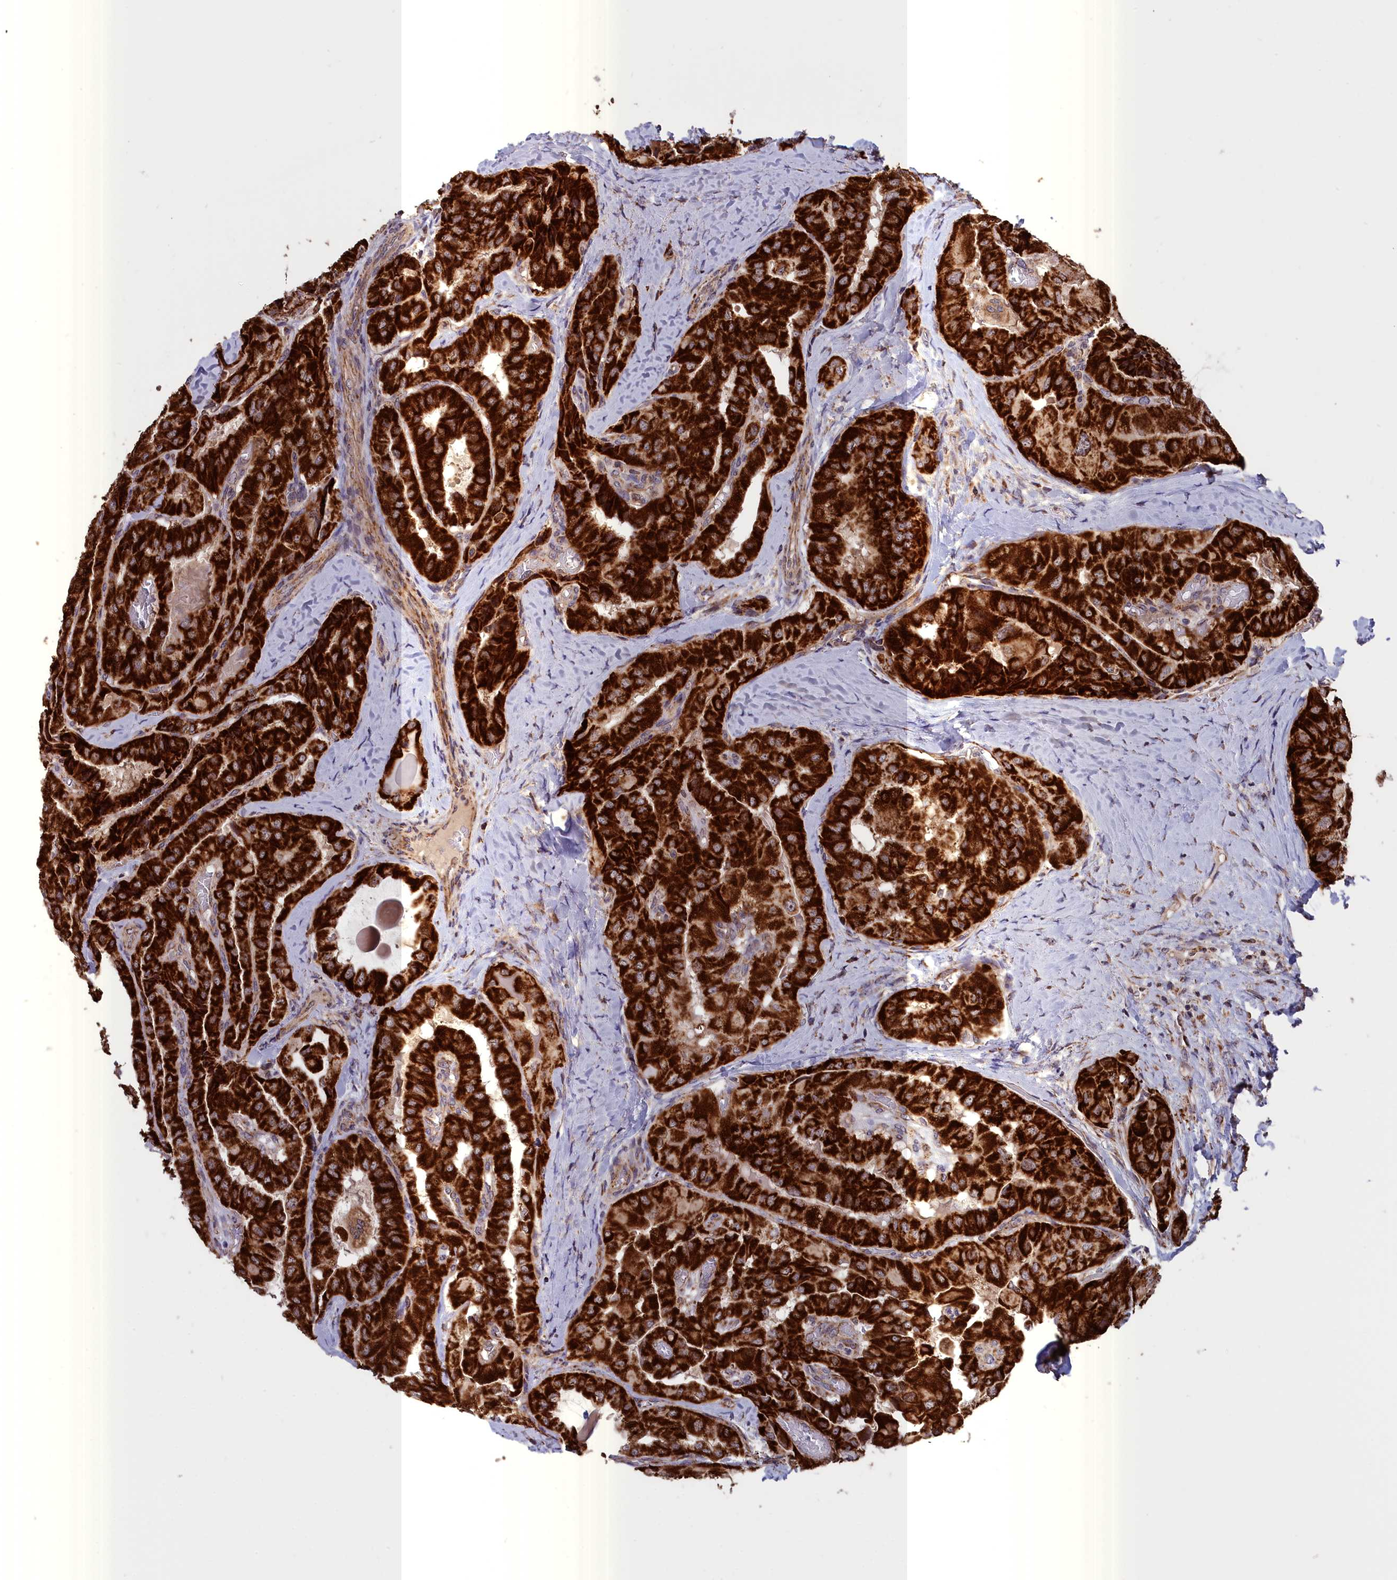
{"staining": {"intensity": "strong", "quantity": ">75%", "location": "cytoplasmic/membranous"}, "tissue": "thyroid cancer", "cell_type": "Tumor cells", "image_type": "cancer", "snomed": [{"axis": "morphology", "description": "Normal tissue, NOS"}, {"axis": "morphology", "description": "Papillary adenocarcinoma, NOS"}, {"axis": "topography", "description": "Thyroid gland"}], "caption": "An immunohistochemistry (IHC) histopathology image of tumor tissue is shown. Protein staining in brown labels strong cytoplasmic/membranous positivity in papillary adenocarcinoma (thyroid) within tumor cells.", "gene": "TIMM44", "patient": {"sex": "female", "age": 59}}